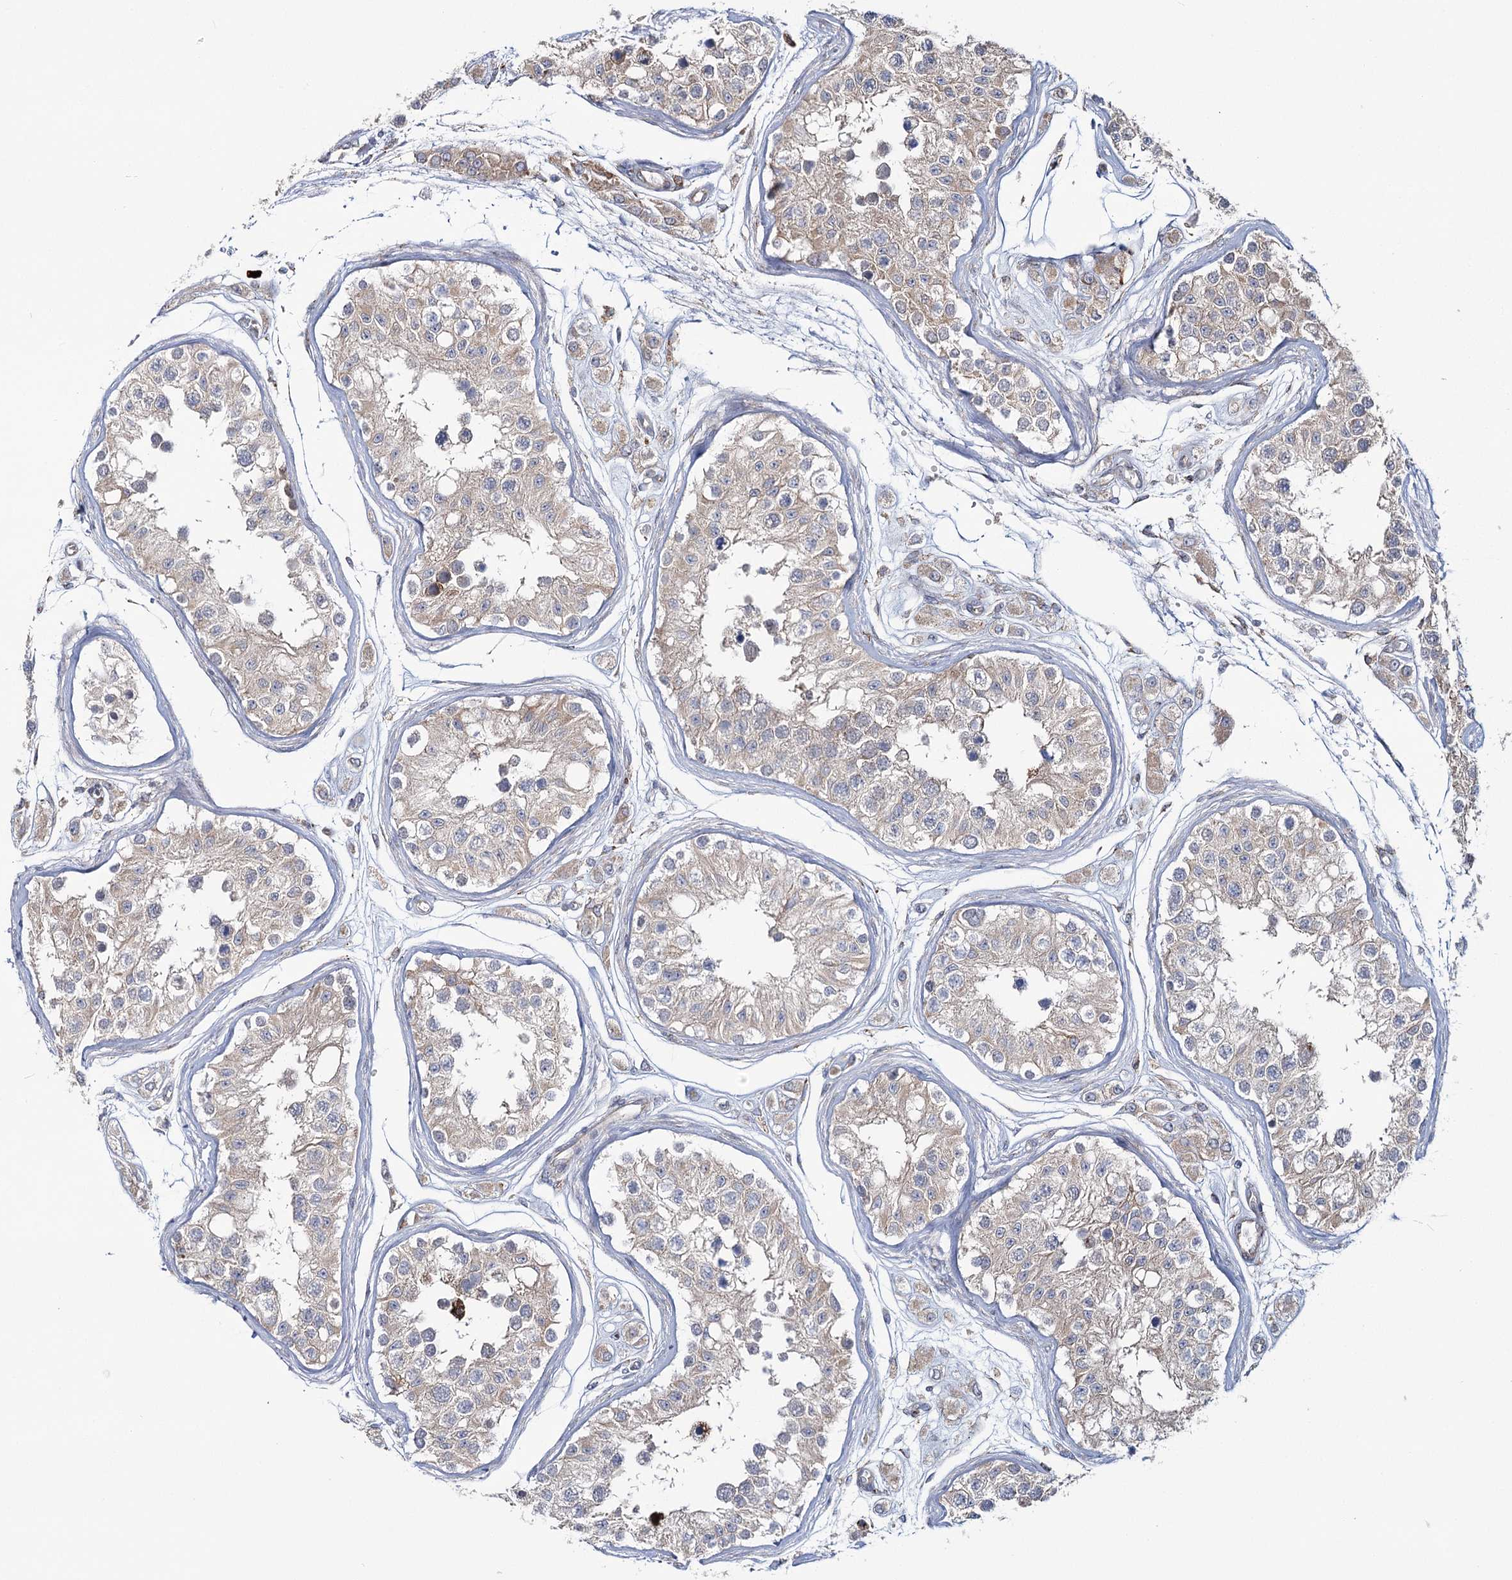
{"staining": {"intensity": "weak", "quantity": "<25%", "location": "cytoplasmic/membranous"}, "tissue": "testis", "cell_type": "Cells in seminiferous ducts", "image_type": "normal", "snomed": [{"axis": "morphology", "description": "Normal tissue, NOS"}, {"axis": "morphology", "description": "Adenocarcinoma, metastatic, NOS"}, {"axis": "topography", "description": "Testis"}], "caption": "Histopathology image shows no protein positivity in cells in seminiferous ducts of unremarkable testis.", "gene": "POGLUT1", "patient": {"sex": "male", "age": 26}}